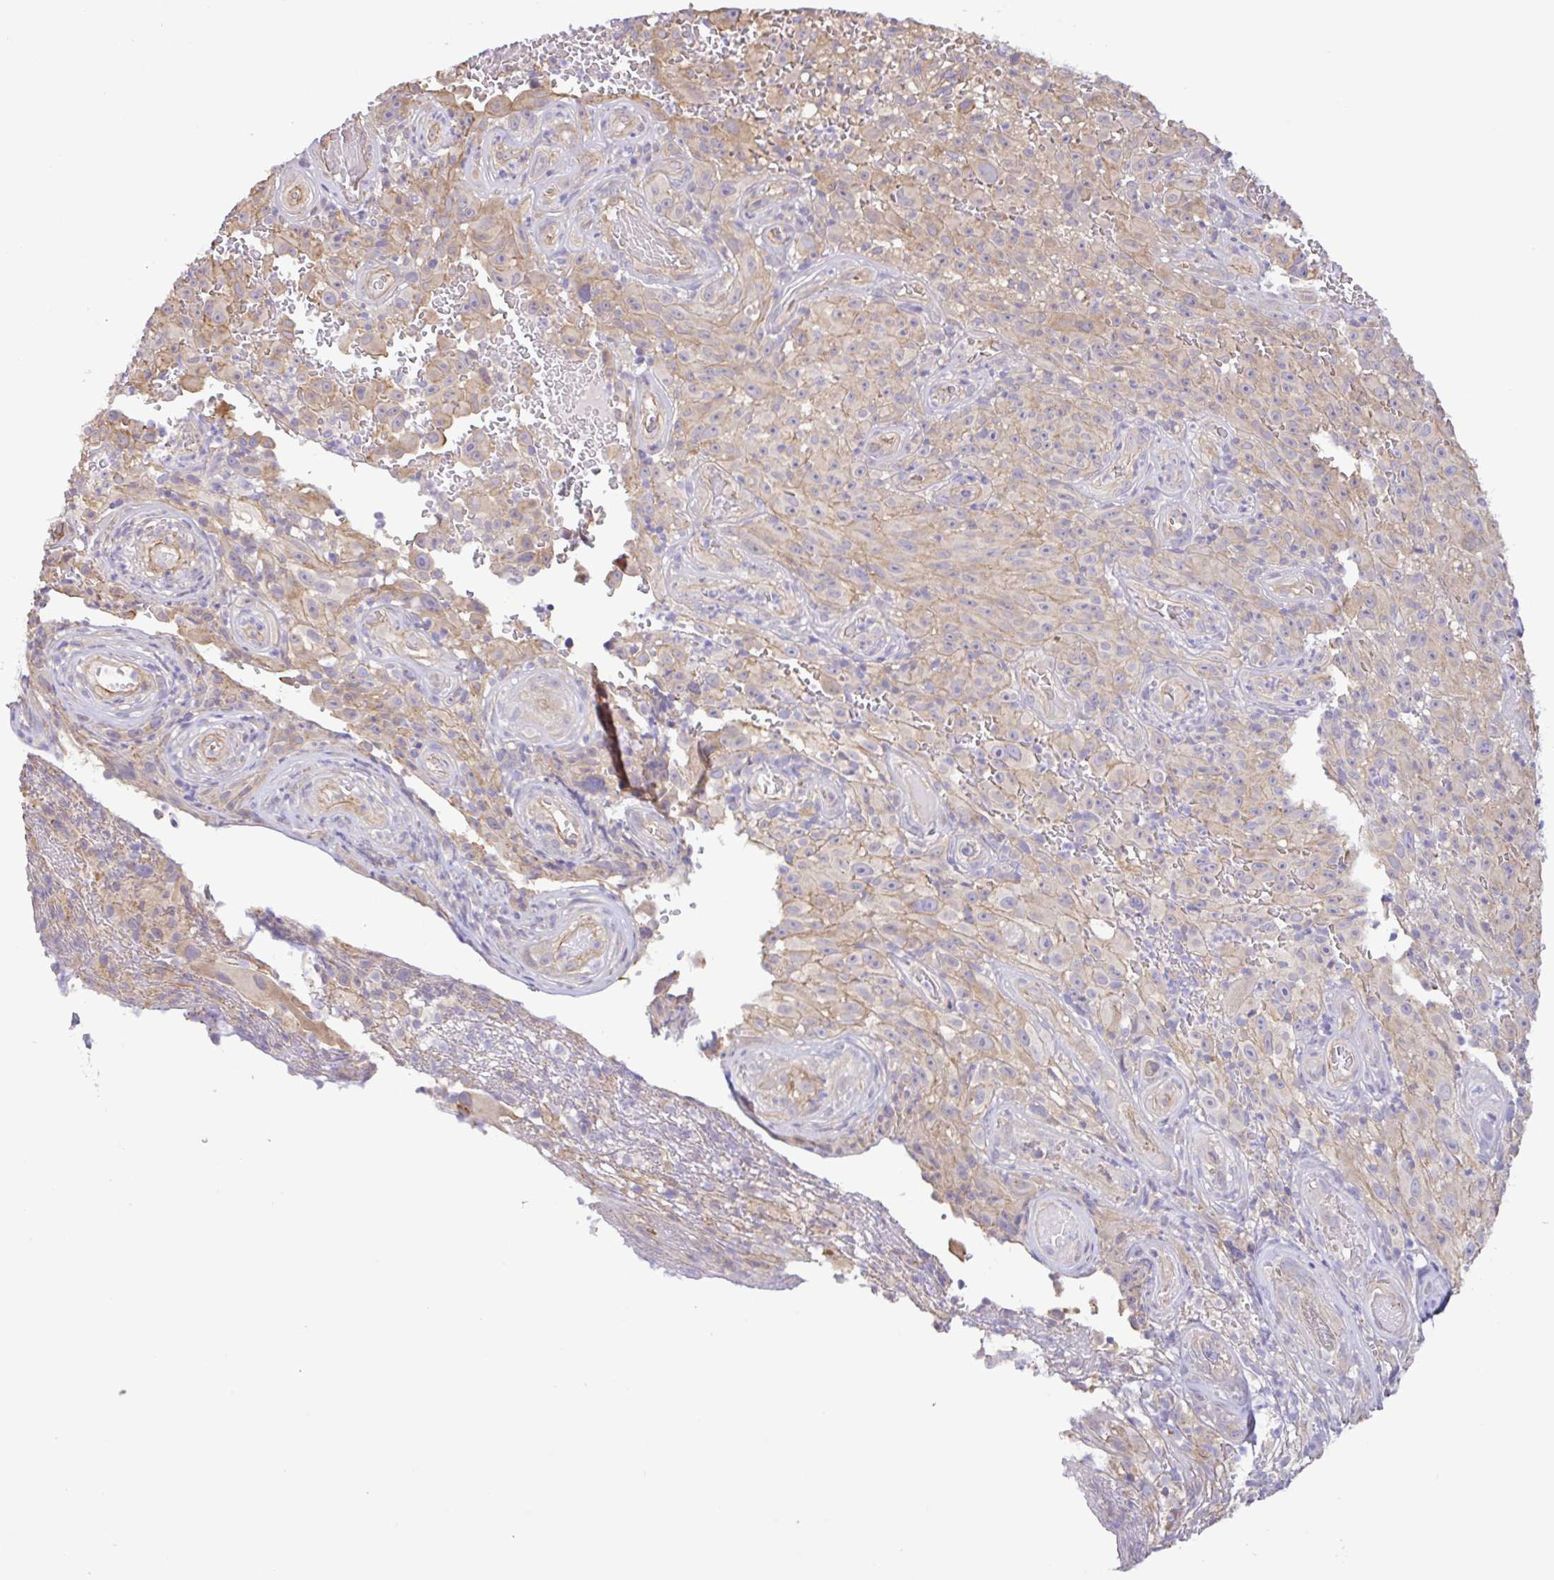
{"staining": {"intensity": "weak", "quantity": "25%-75%", "location": "cytoplasmic/membranous"}, "tissue": "melanoma", "cell_type": "Tumor cells", "image_type": "cancer", "snomed": [{"axis": "morphology", "description": "Malignant melanoma, NOS"}, {"axis": "topography", "description": "Skin"}], "caption": "Approximately 25%-75% of tumor cells in human melanoma exhibit weak cytoplasmic/membranous protein expression as visualized by brown immunohistochemical staining.", "gene": "PLCD4", "patient": {"sex": "female", "age": 82}}